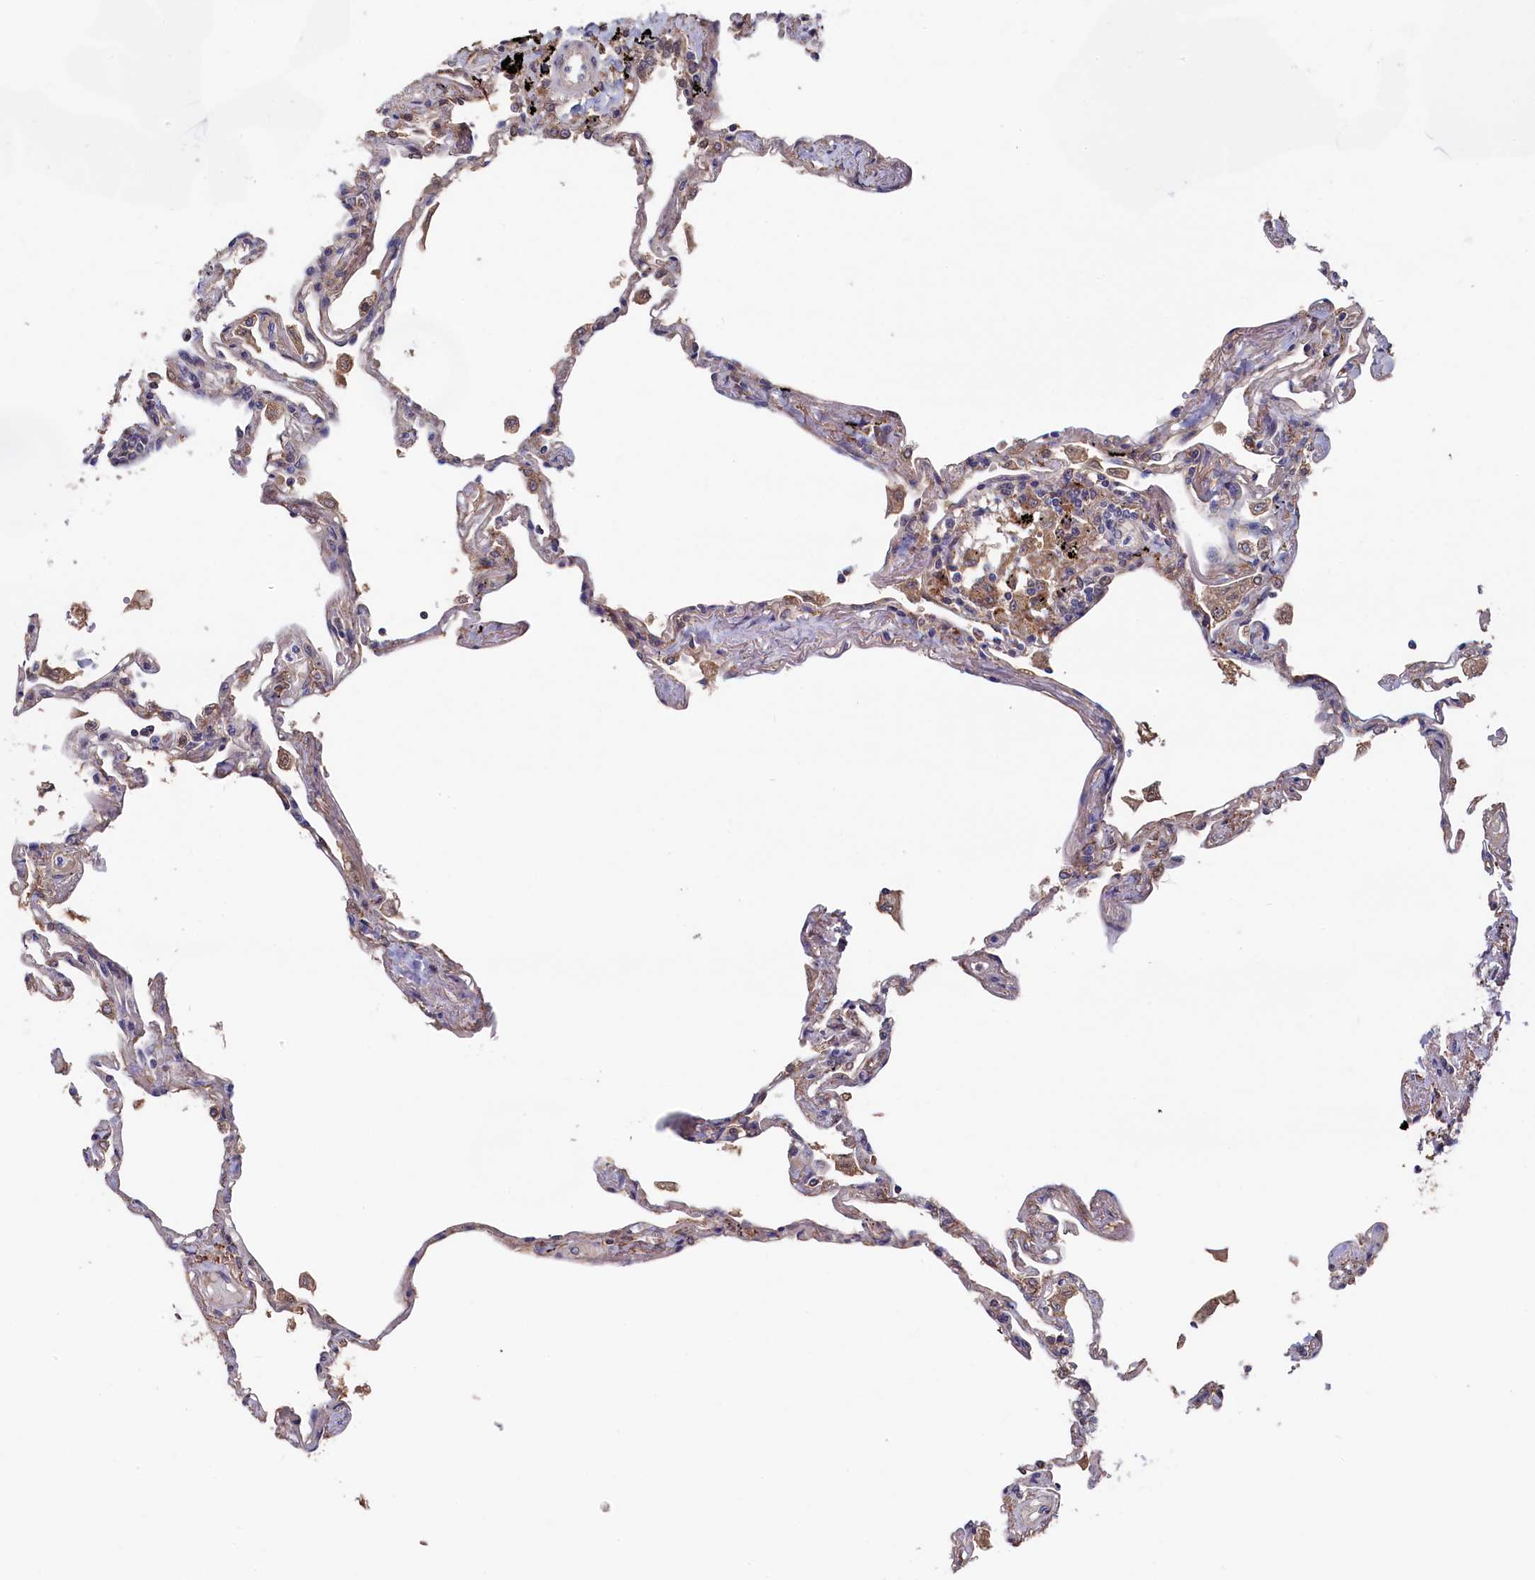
{"staining": {"intensity": "moderate", "quantity": "<25%", "location": "cytoplasmic/membranous"}, "tissue": "lung", "cell_type": "Alveolar cells", "image_type": "normal", "snomed": [{"axis": "morphology", "description": "Normal tissue, NOS"}, {"axis": "topography", "description": "Lung"}], "caption": "IHC staining of normal lung, which exhibits low levels of moderate cytoplasmic/membranous positivity in about <25% of alveolar cells indicating moderate cytoplasmic/membranous protein positivity. The staining was performed using DAB (brown) for protein detection and nuclei were counterstained in hematoxylin (blue).", "gene": "SLC12A4", "patient": {"sex": "female", "age": 67}}